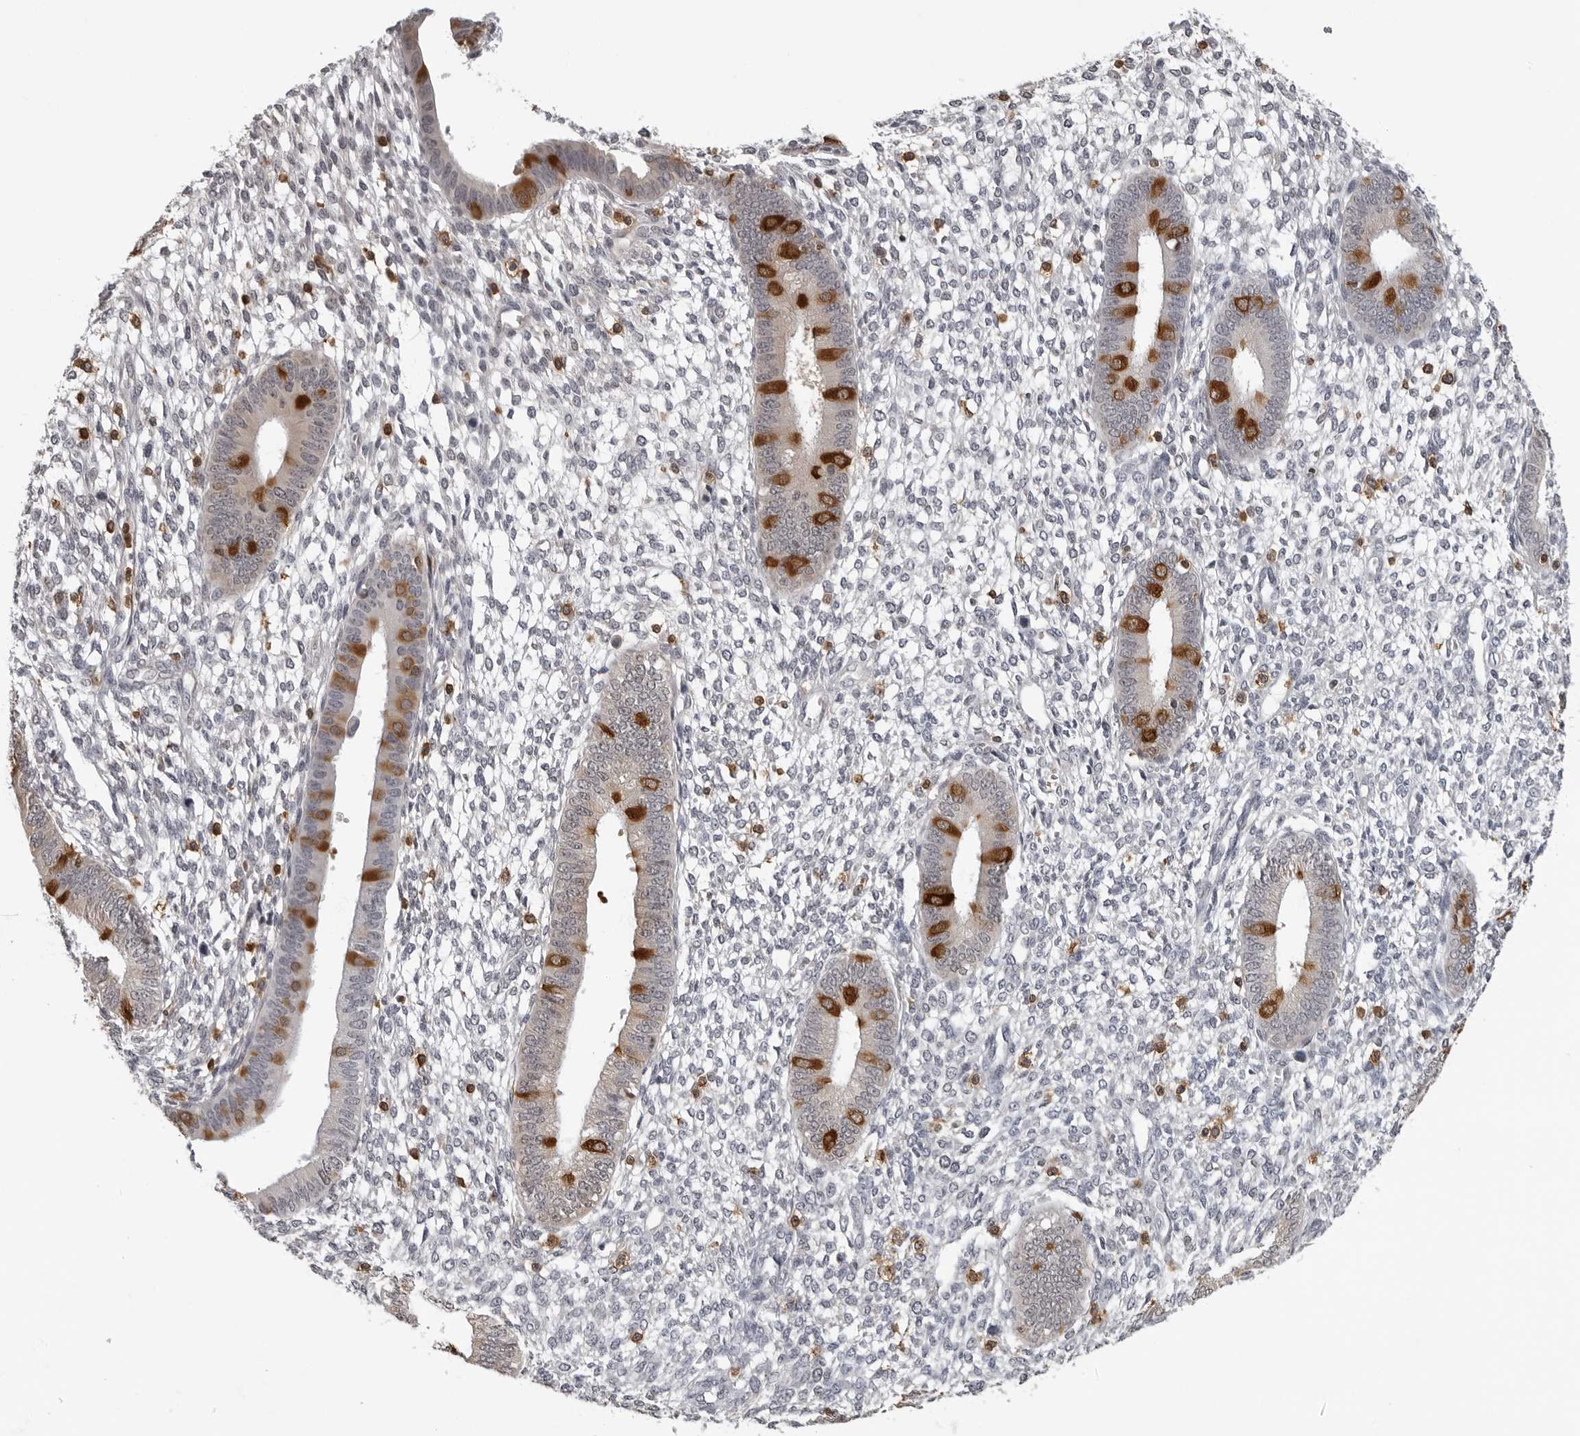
{"staining": {"intensity": "negative", "quantity": "none", "location": "none"}, "tissue": "endometrium", "cell_type": "Cells in endometrial stroma", "image_type": "normal", "snomed": [{"axis": "morphology", "description": "Normal tissue, NOS"}, {"axis": "topography", "description": "Endometrium"}], "caption": "IHC of benign human endometrium shows no staining in cells in endometrial stroma. Nuclei are stained in blue.", "gene": "HSPH1", "patient": {"sex": "female", "age": 46}}